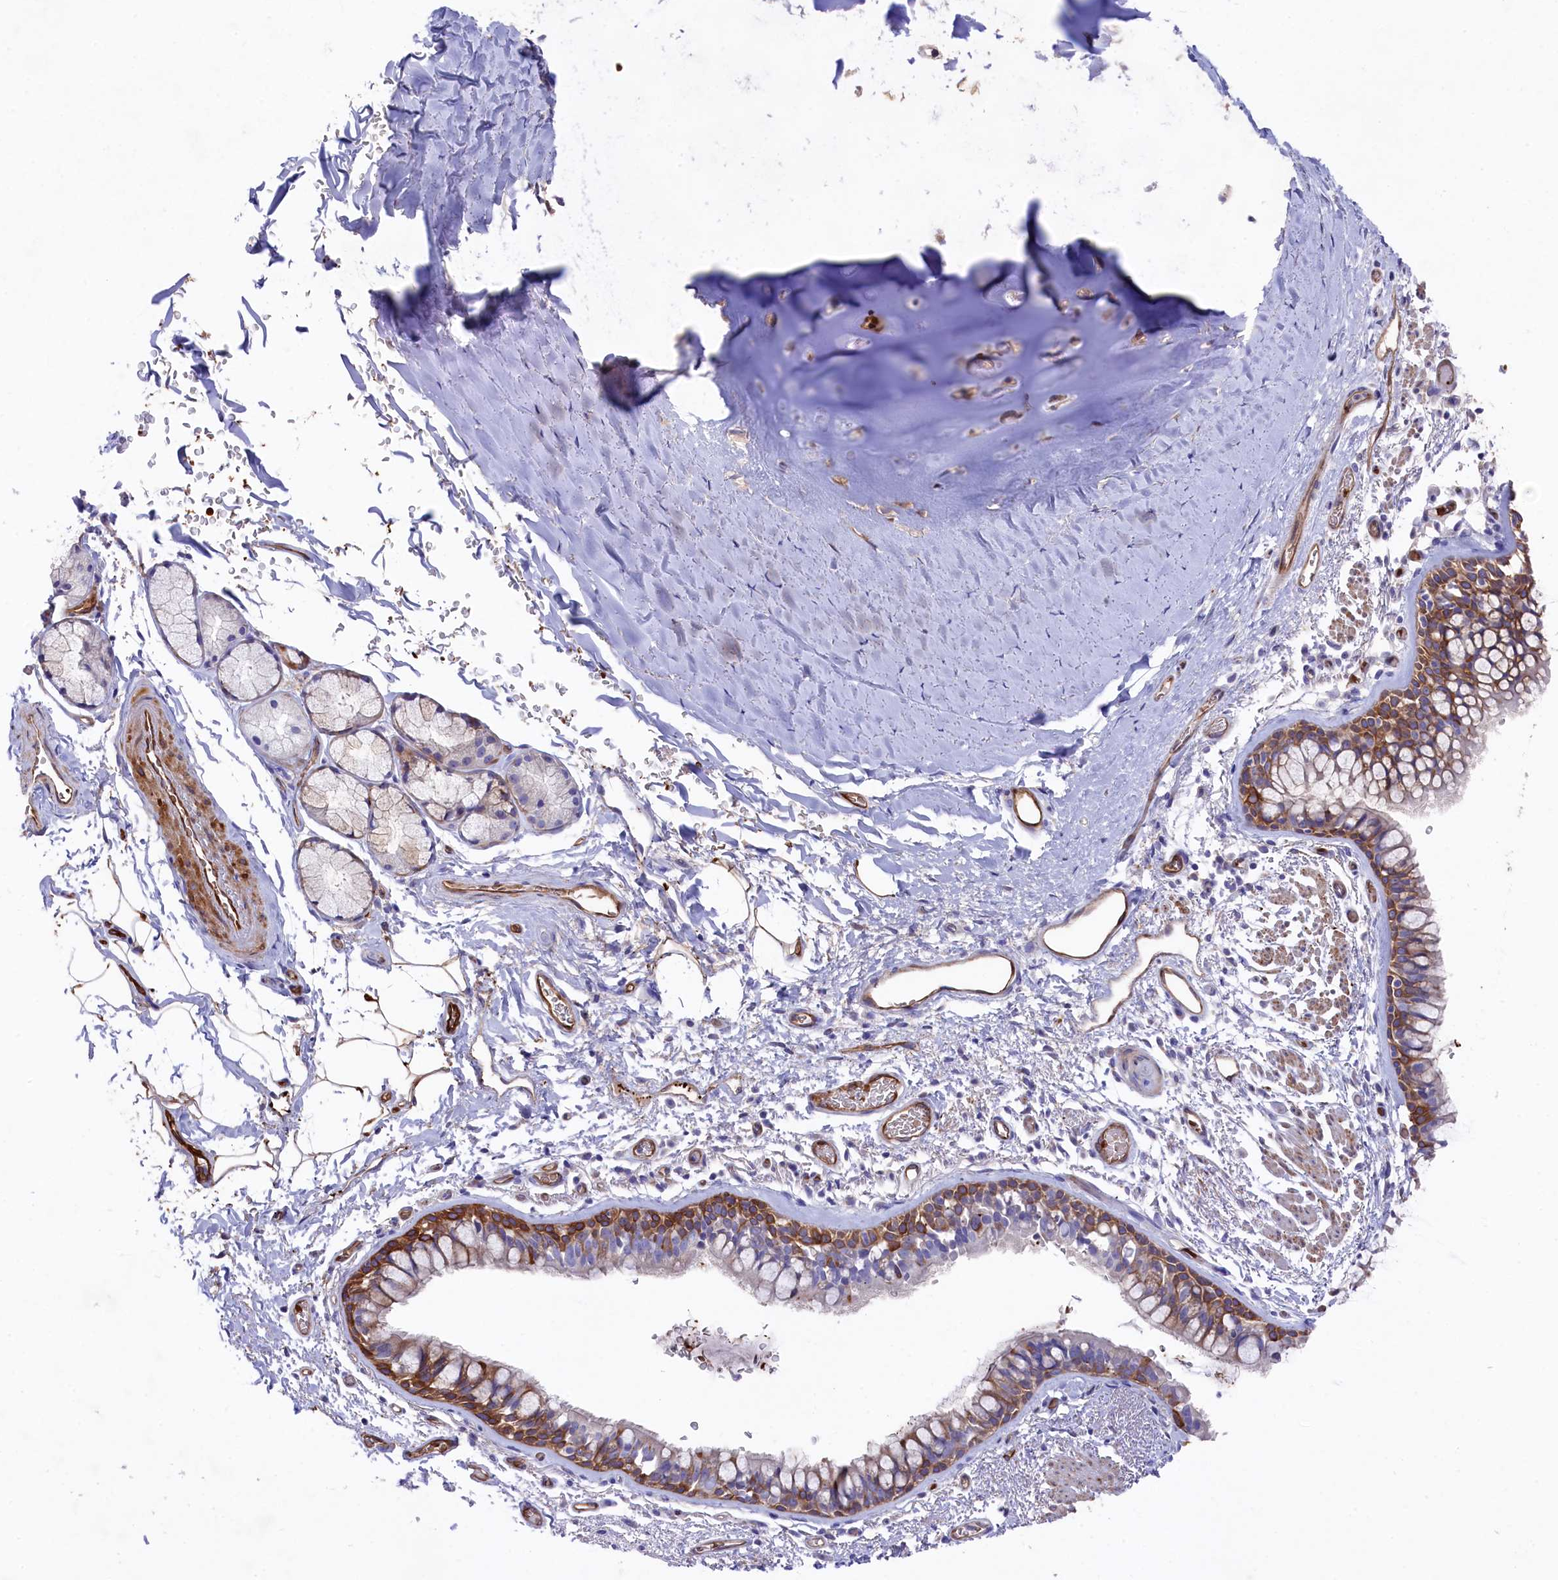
{"staining": {"intensity": "moderate", "quantity": "25%-75%", "location": "cytoplasmic/membranous"}, "tissue": "bronchus", "cell_type": "Respiratory epithelial cells", "image_type": "normal", "snomed": [{"axis": "morphology", "description": "Normal tissue, NOS"}, {"axis": "topography", "description": "Bronchus"}], "caption": "Immunohistochemical staining of benign human bronchus reveals moderate cytoplasmic/membranous protein staining in about 25%-75% of respiratory epithelial cells.", "gene": "LHFPL4", "patient": {"sex": "male", "age": 65}}